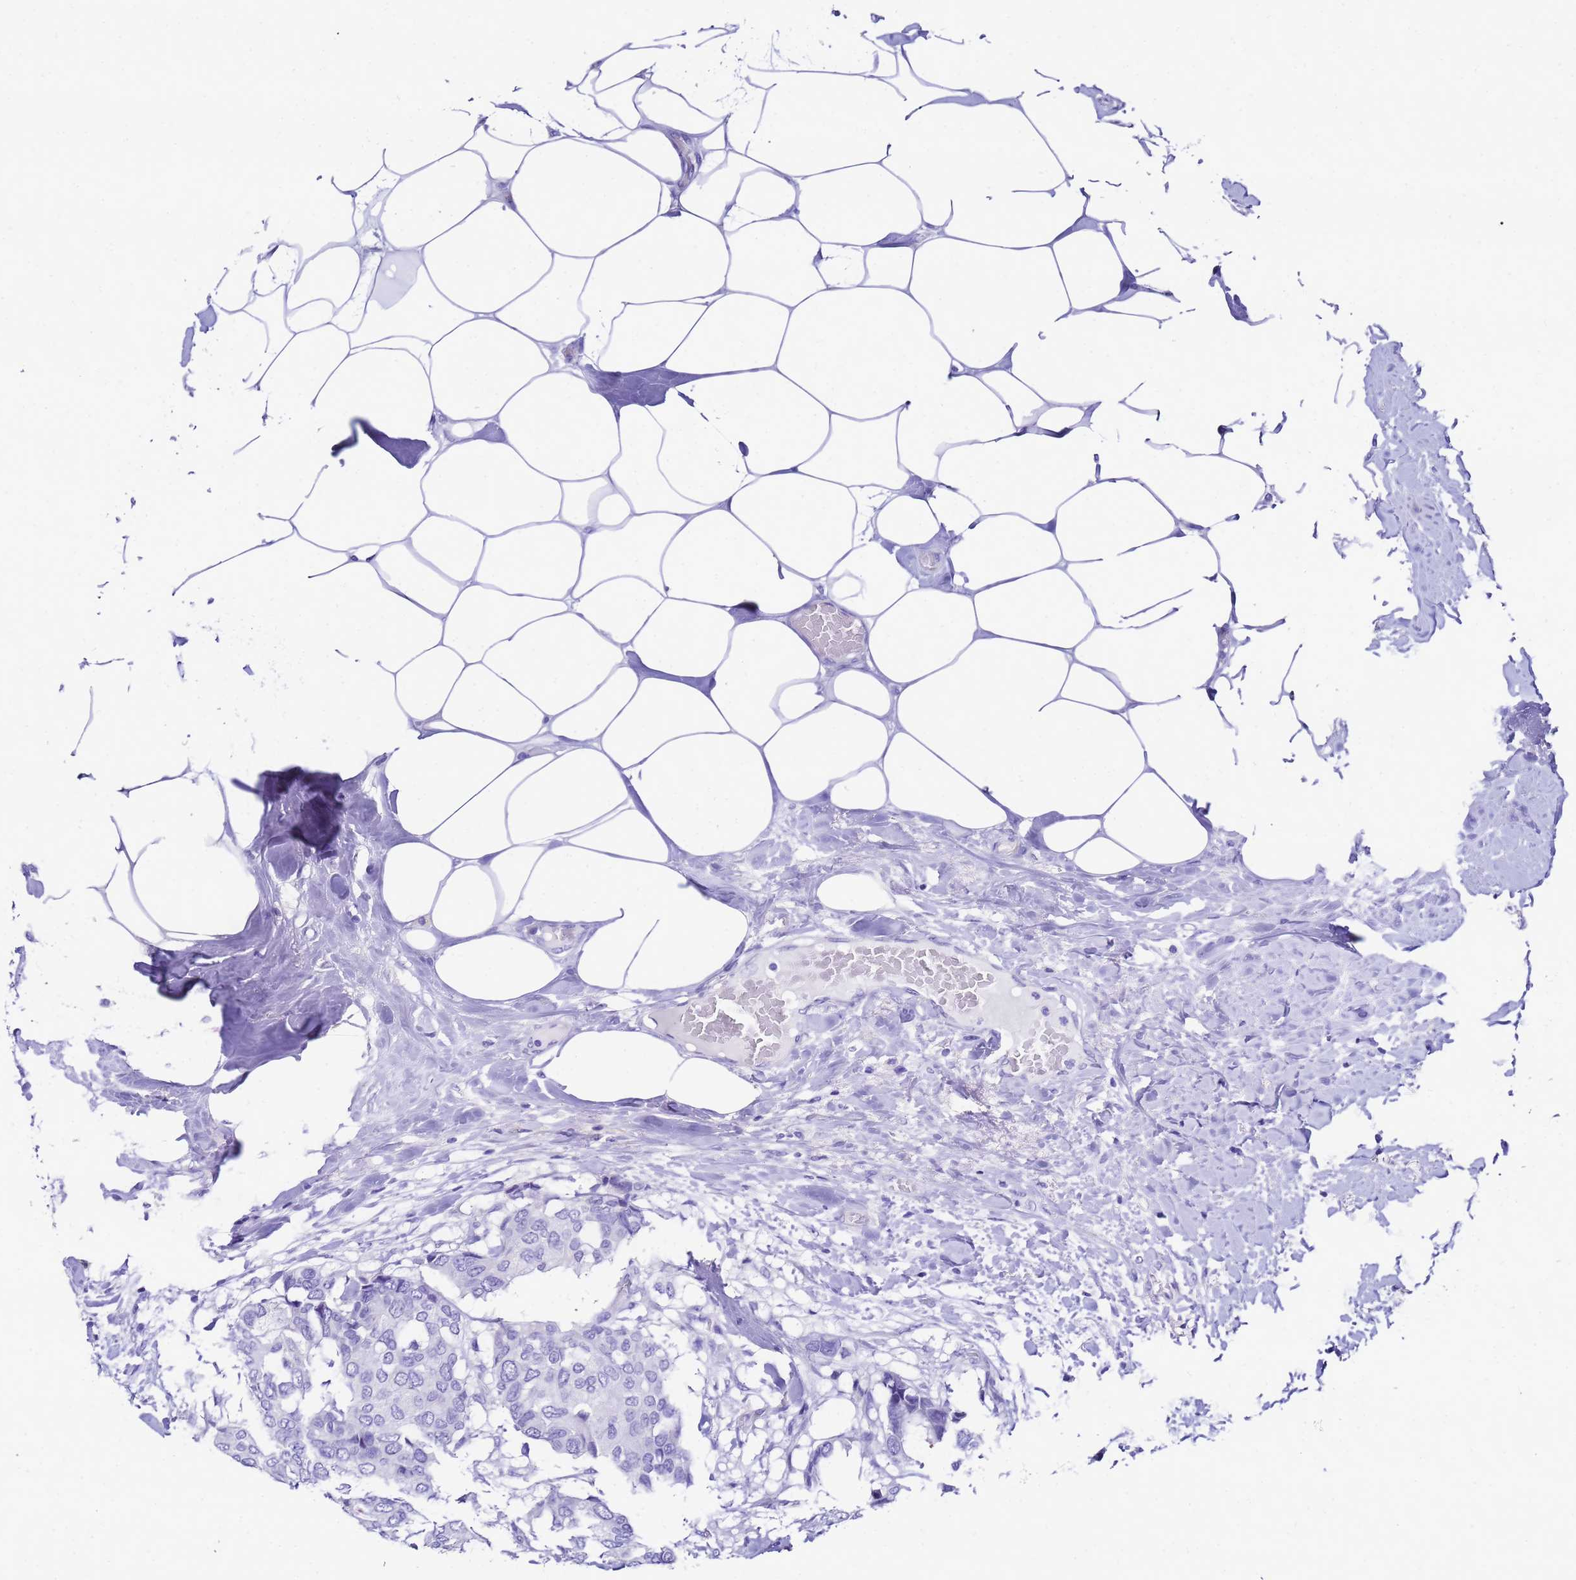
{"staining": {"intensity": "negative", "quantity": "none", "location": "none"}, "tissue": "breast cancer", "cell_type": "Tumor cells", "image_type": "cancer", "snomed": [{"axis": "morphology", "description": "Duct carcinoma"}, {"axis": "topography", "description": "Breast"}], "caption": "DAB immunohistochemical staining of intraductal carcinoma (breast) displays no significant staining in tumor cells.", "gene": "UGT2B10", "patient": {"sex": "female", "age": 75}}